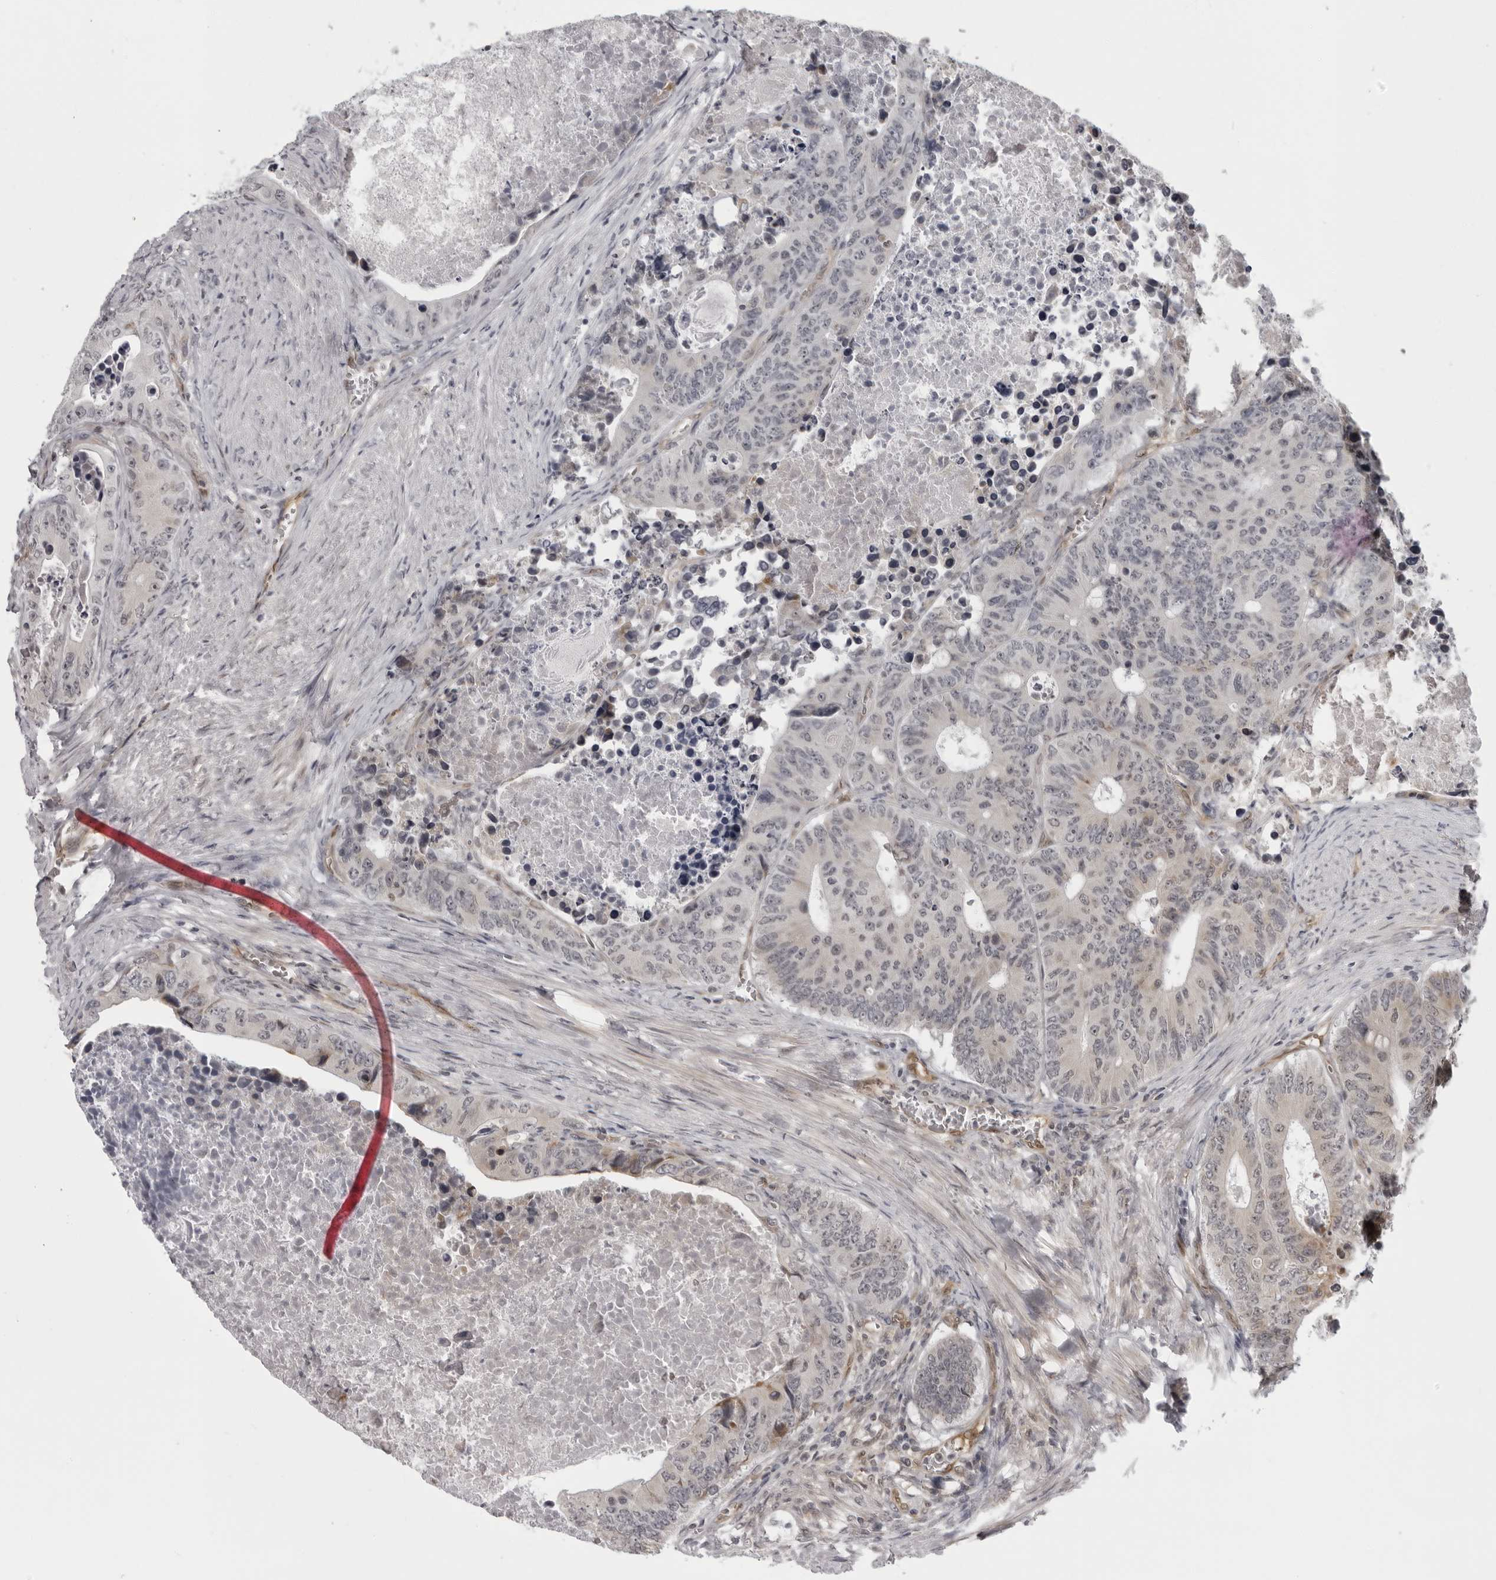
{"staining": {"intensity": "weak", "quantity": "<25%", "location": "nuclear"}, "tissue": "colorectal cancer", "cell_type": "Tumor cells", "image_type": "cancer", "snomed": [{"axis": "morphology", "description": "Adenocarcinoma, NOS"}, {"axis": "topography", "description": "Colon"}], "caption": "An immunohistochemistry (IHC) histopathology image of colorectal cancer (adenocarcinoma) is shown. There is no staining in tumor cells of colorectal cancer (adenocarcinoma). (DAB (3,3'-diaminobenzidine) IHC with hematoxylin counter stain).", "gene": "MAPK12", "patient": {"sex": "male", "age": 87}}